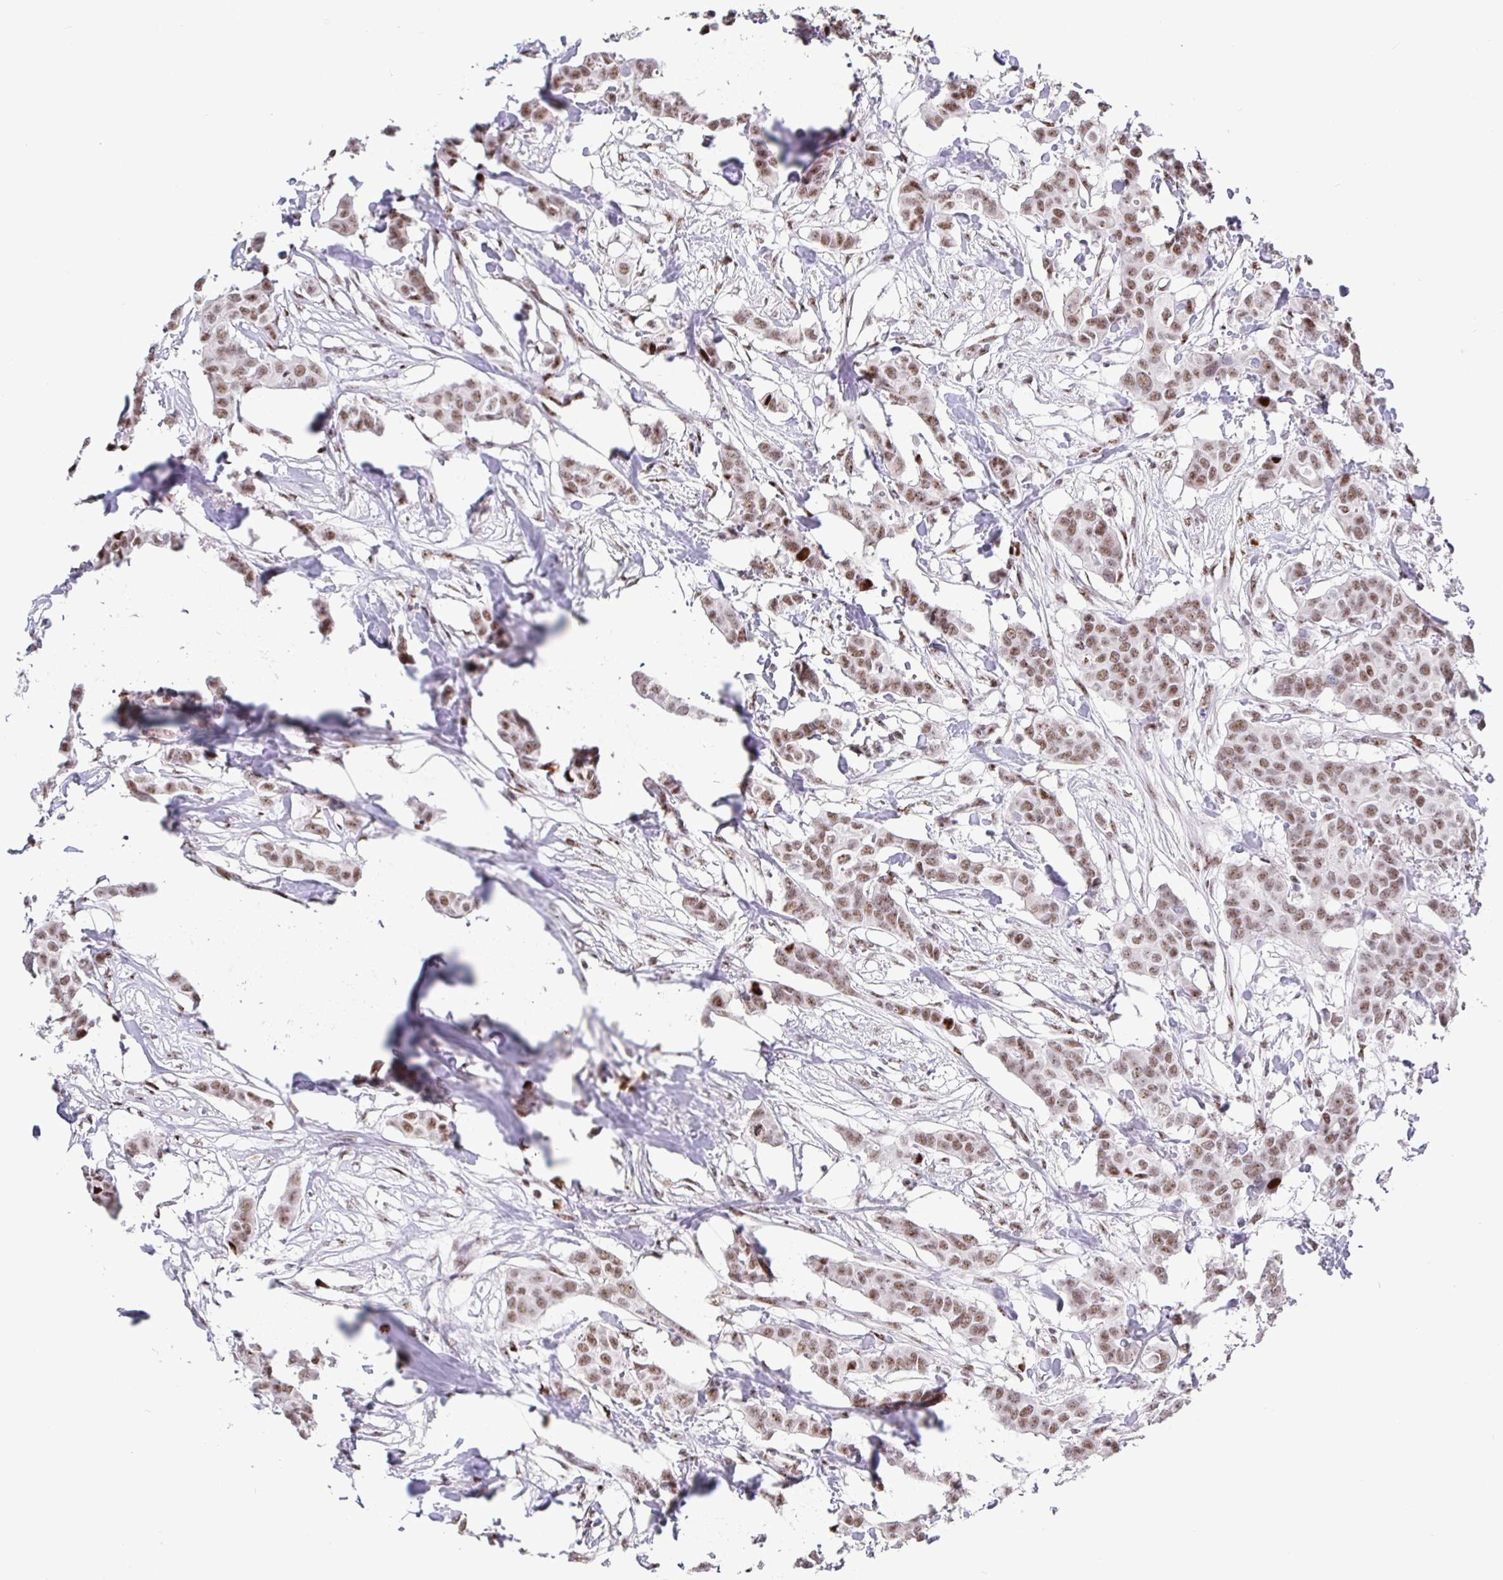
{"staining": {"intensity": "moderate", "quantity": ">75%", "location": "nuclear"}, "tissue": "breast cancer", "cell_type": "Tumor cells", "image_type": "cancer", "snomed": [{"axis": "morphology", "description": "Duct carcinoma"}, {"axis": "topography", "description": "Breast"}], "caption": "Protein staining displays moderate nuclear staining in approximately >75% of tumor cells in breast cancer.", "gene": "SETD5", "patient": {"sex": "female", "age": 62}}